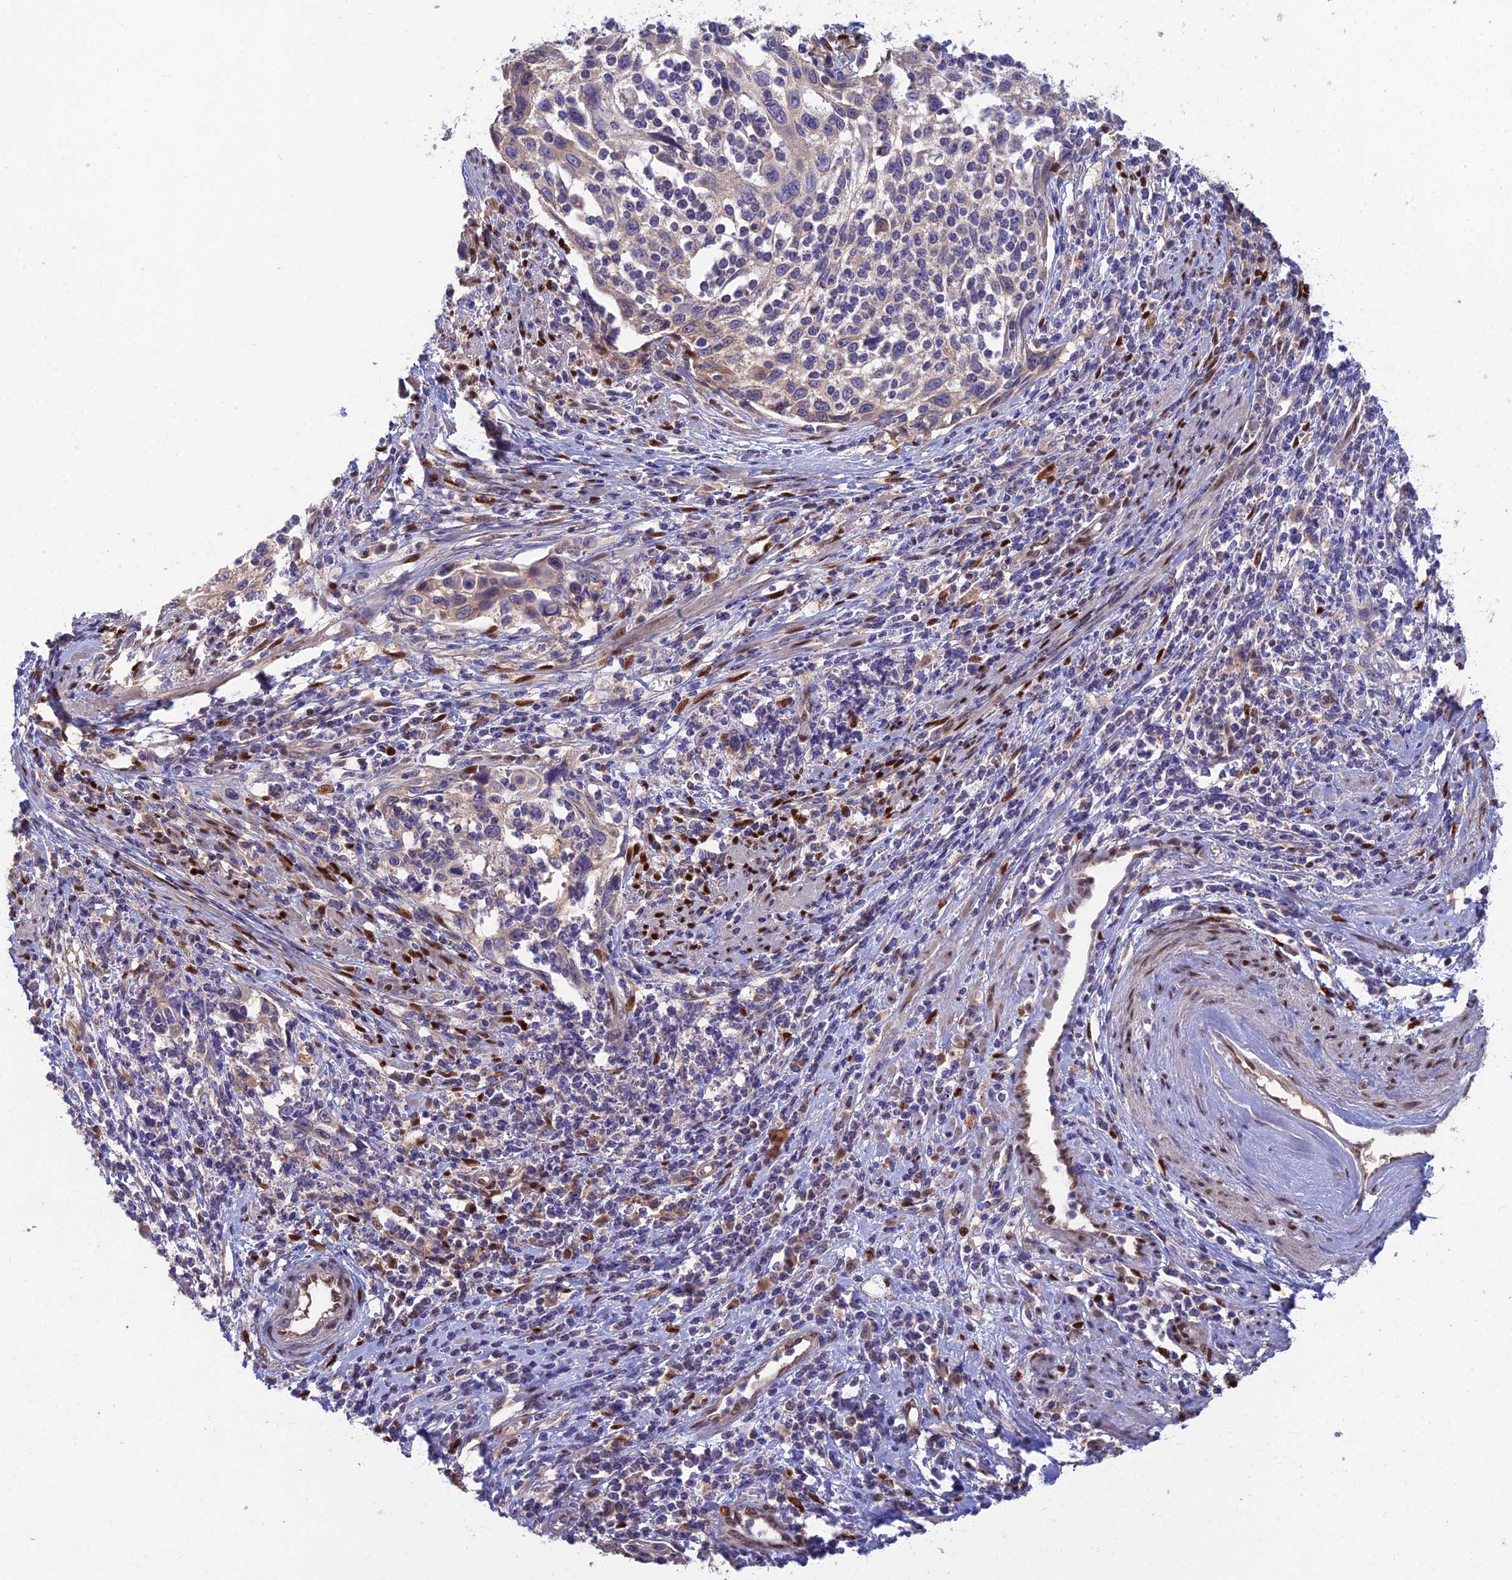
{"staining": {"intensity": "weak", "quantity": "<25%", "location": "cytoplasmic/membranous"}, "tissue": "cervical cancer", "cell_type": "Tumor cells", "image_type": "cancer", "snomed": [{"axis": "morphology", "description": "Squamous cell carcinoma, NOS"}, {"axis": "topography", "description": "Cervix"}], "caption": "An immunohistochemistry (IHC) micrograph of cervical cancer (squamous cell carcinoma) is shown. There is no staining in tumor cells of cervical cancer (squamous cell carcinoma). The staining was performed using DAB to visualize the protein expression in brown, while the nuclei were stained in blue with hematoxylin (Magnification: 20x).", "gene": "DNPEP", "patient": {"sex": "female", "age": 70}}